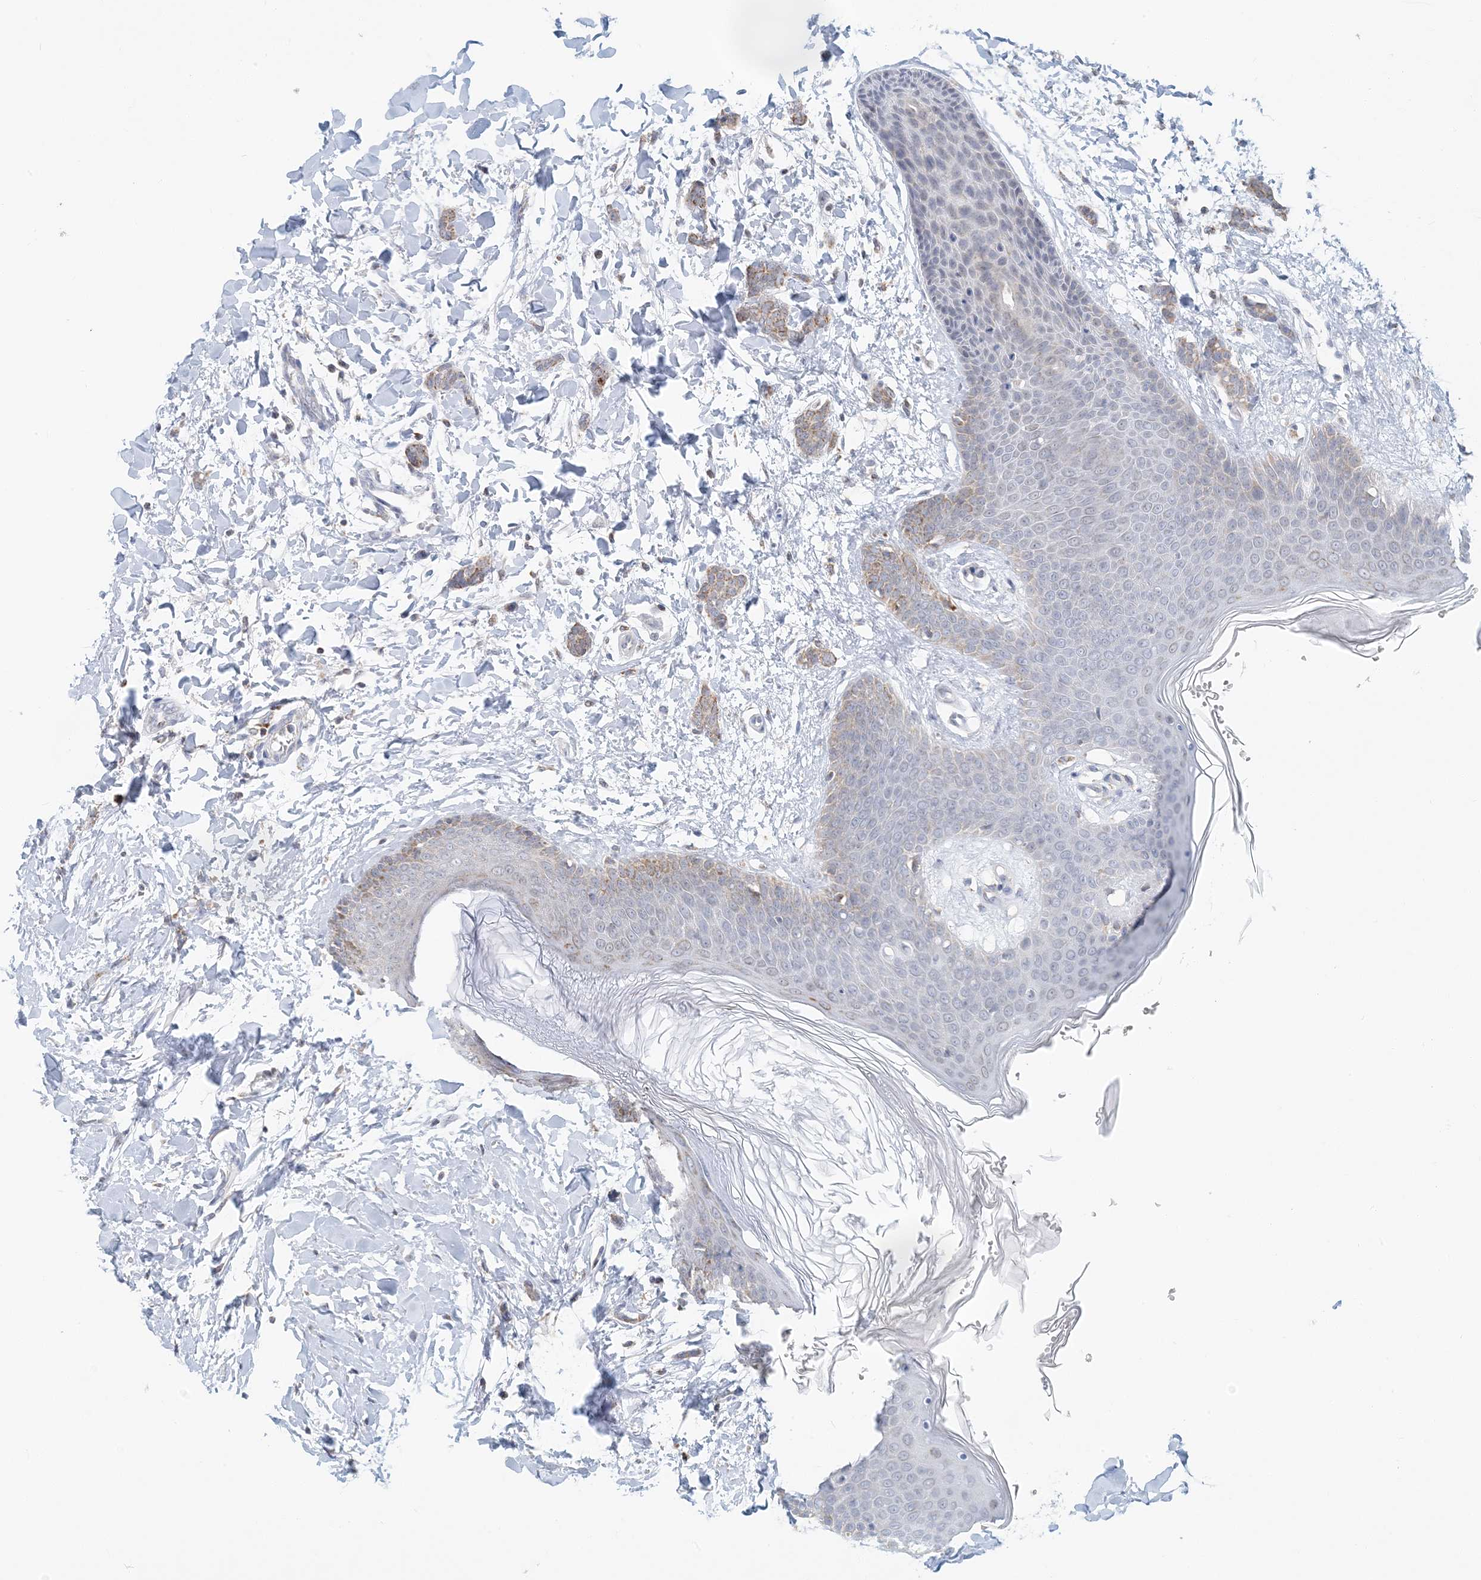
{"staining": {"intensity": "weak", "quantity": "25%-75%", "location": "cytoplasmic/membranous"}, "tissue": "breast cancer", "cell_type": "Tumor cells", "image_type": "cancer", "snomed": [{"axis": "morphology", "description": "Lobular carcinoma"}, {"axis": "topography", "description": "Skin"}, {"axis": "topography", "description": "Breast"}], "caption": "A low amount of weak cytoplasmic/membranous expression is identified in about 25%-75% of tumor cells in lobular carcinoma (breast) tissue. (IHC, brightfield microscopy, high magnification).", "gene": "BDH1", "patient": {"sex": "female", "age": 46}}